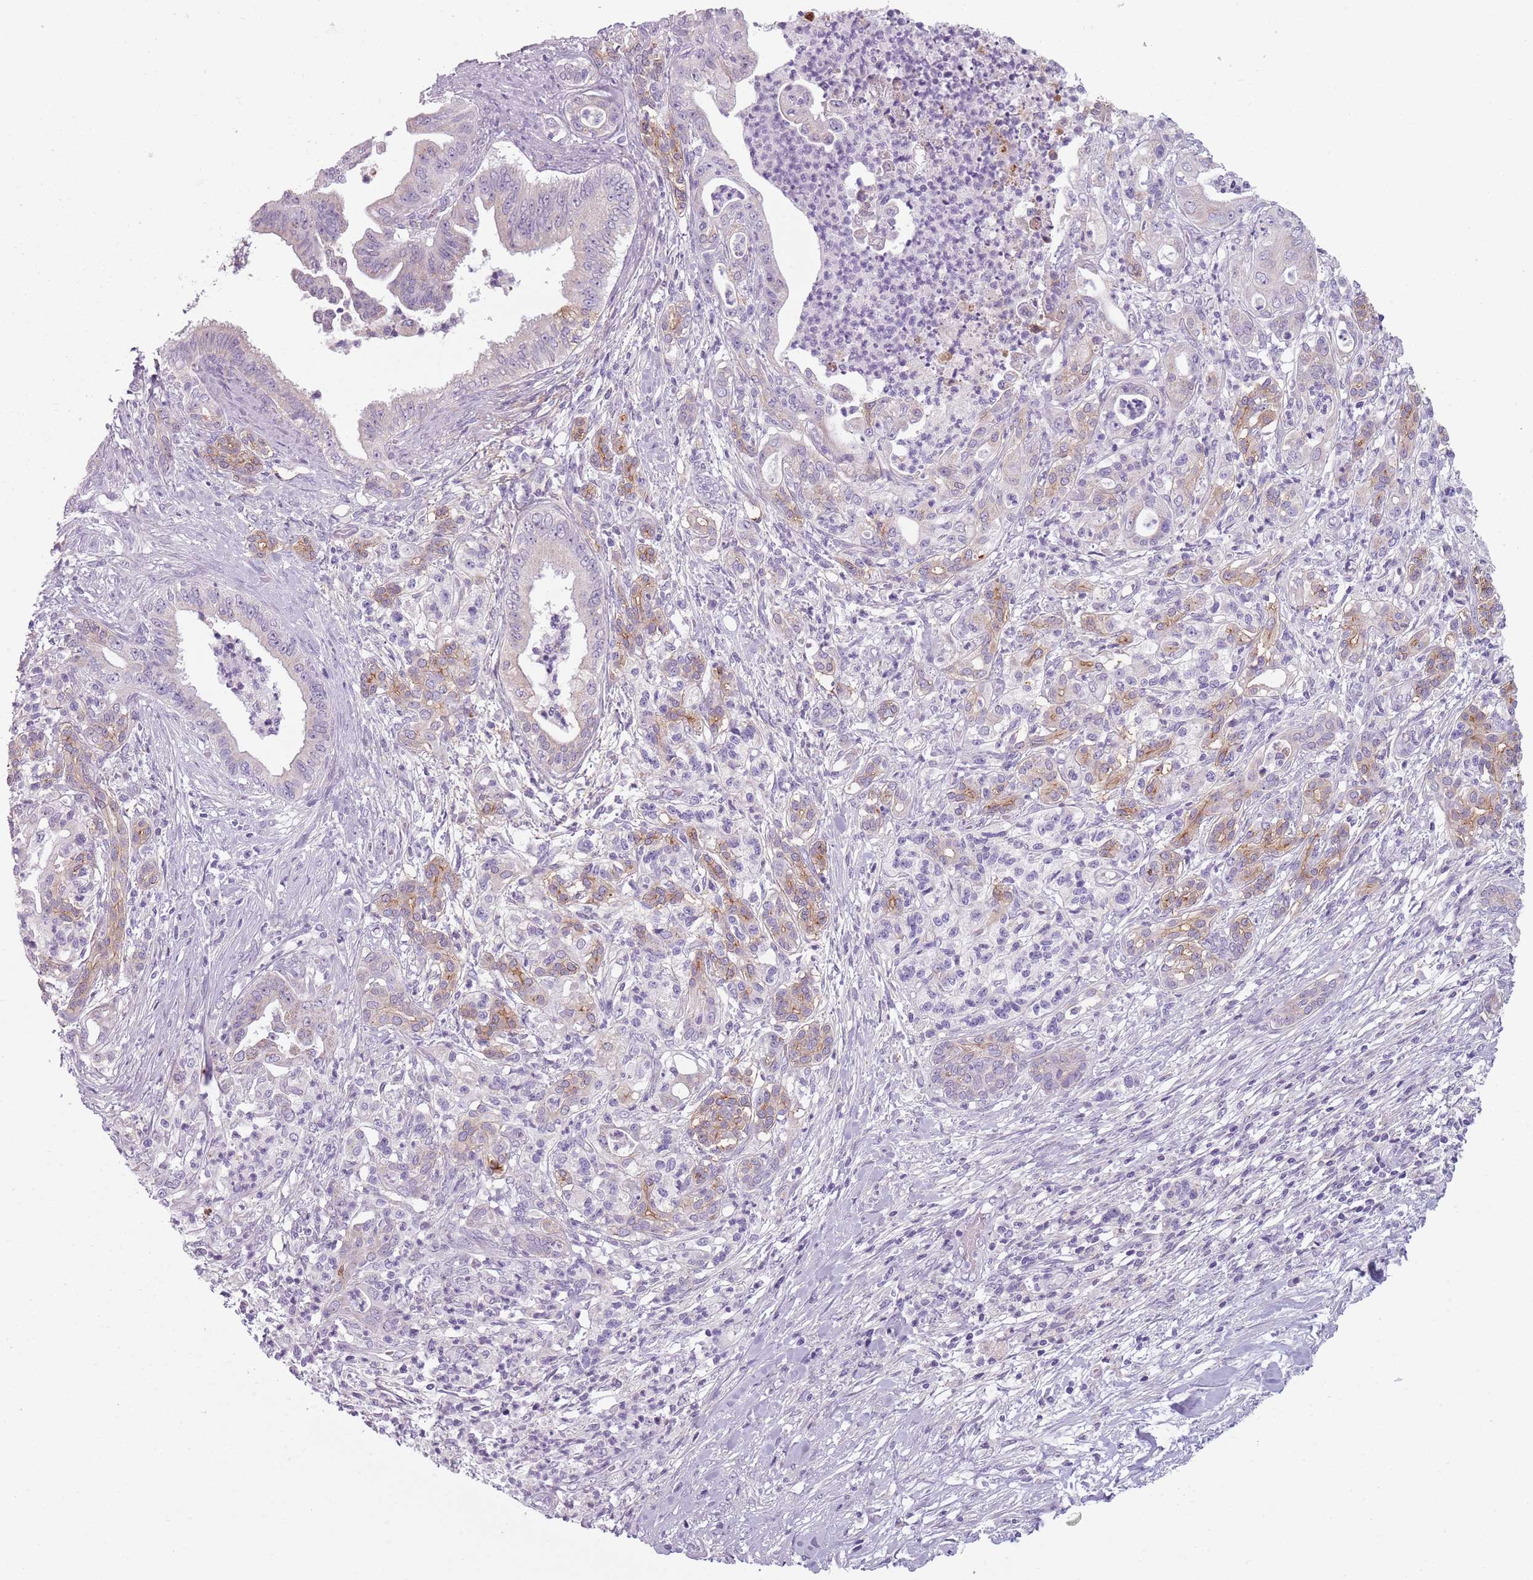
{"staining": {"intensity": "moderate", "quantity": "<25%", "location": "cytoplasmic/membranous"}, "tissue": "pancreatic cancer", "cell_type": "Tumor cells", "image_type": "cancer", "snomed": [{"axis": "morphology", "description": "Adenocarcinoma, NOS"}, {"axis": "topography", "description": "Pancreas"}], "caption": "This is an image of immunohistochemistry staining of pancreatic adenocarcinoma, which shows moderate staining in the cytoplasmic/membranous of tumor cells.", "gene": "MEGF8", "patient": {"sex": "male", "age": 58}}